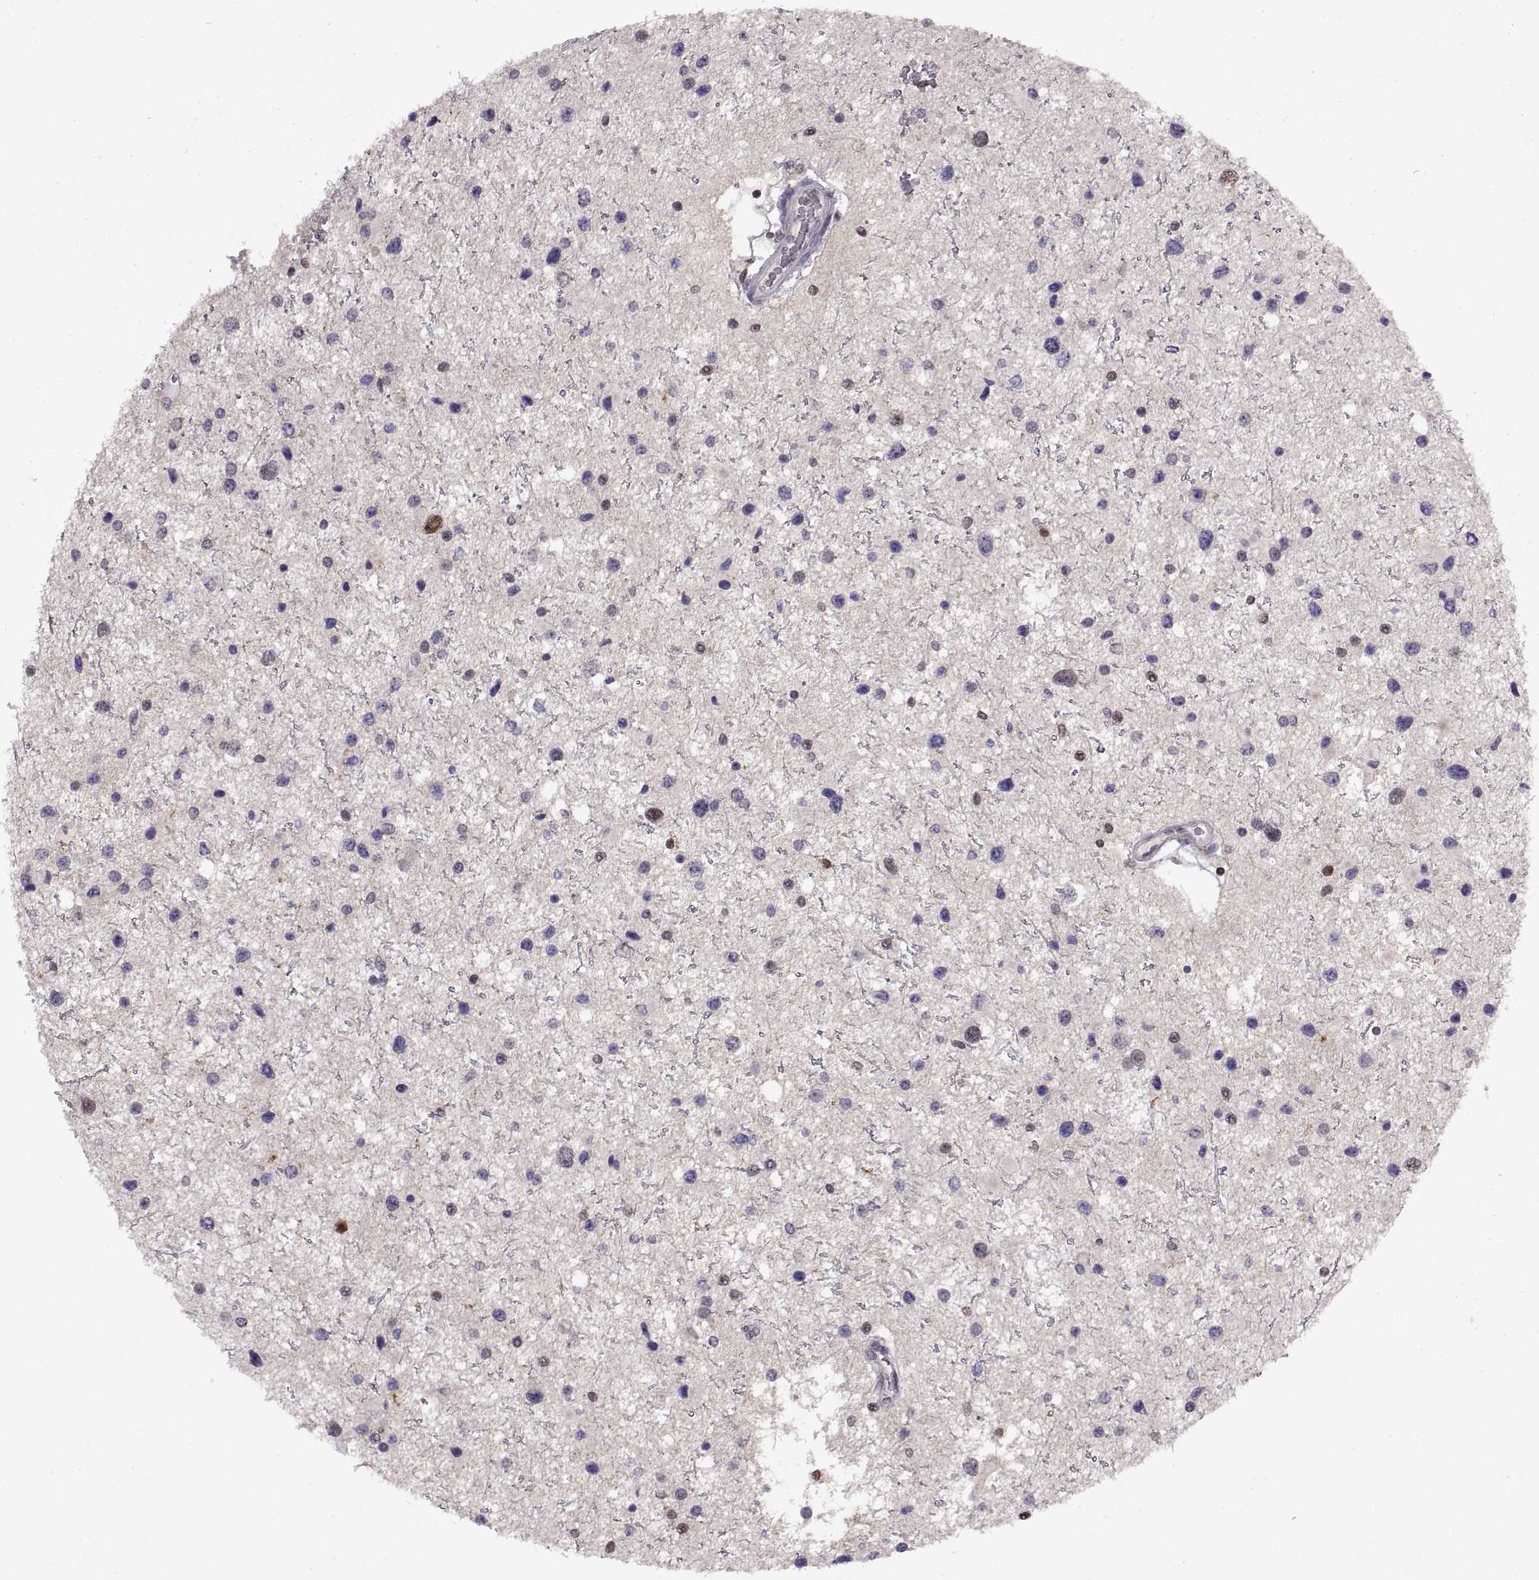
{"staining": {"intensity": "moderate", "quantity": "<25%", "location": "nuclear"}, "tissue": "glioma", "cell_type": "Tumor cells", "image_type": "cancer", "snomed": [{"axis": "morphology", "description": "Glioma, malignant, Low grade"}, {"axis": "topography", "description": "Brain"}], "caption": "Tumor cells demonstrate low levels of moderate nuclear positivity in about <25% of cells in glioma.", "gene": "CHFR", "patient": {"sex": "female", "age": 32}}